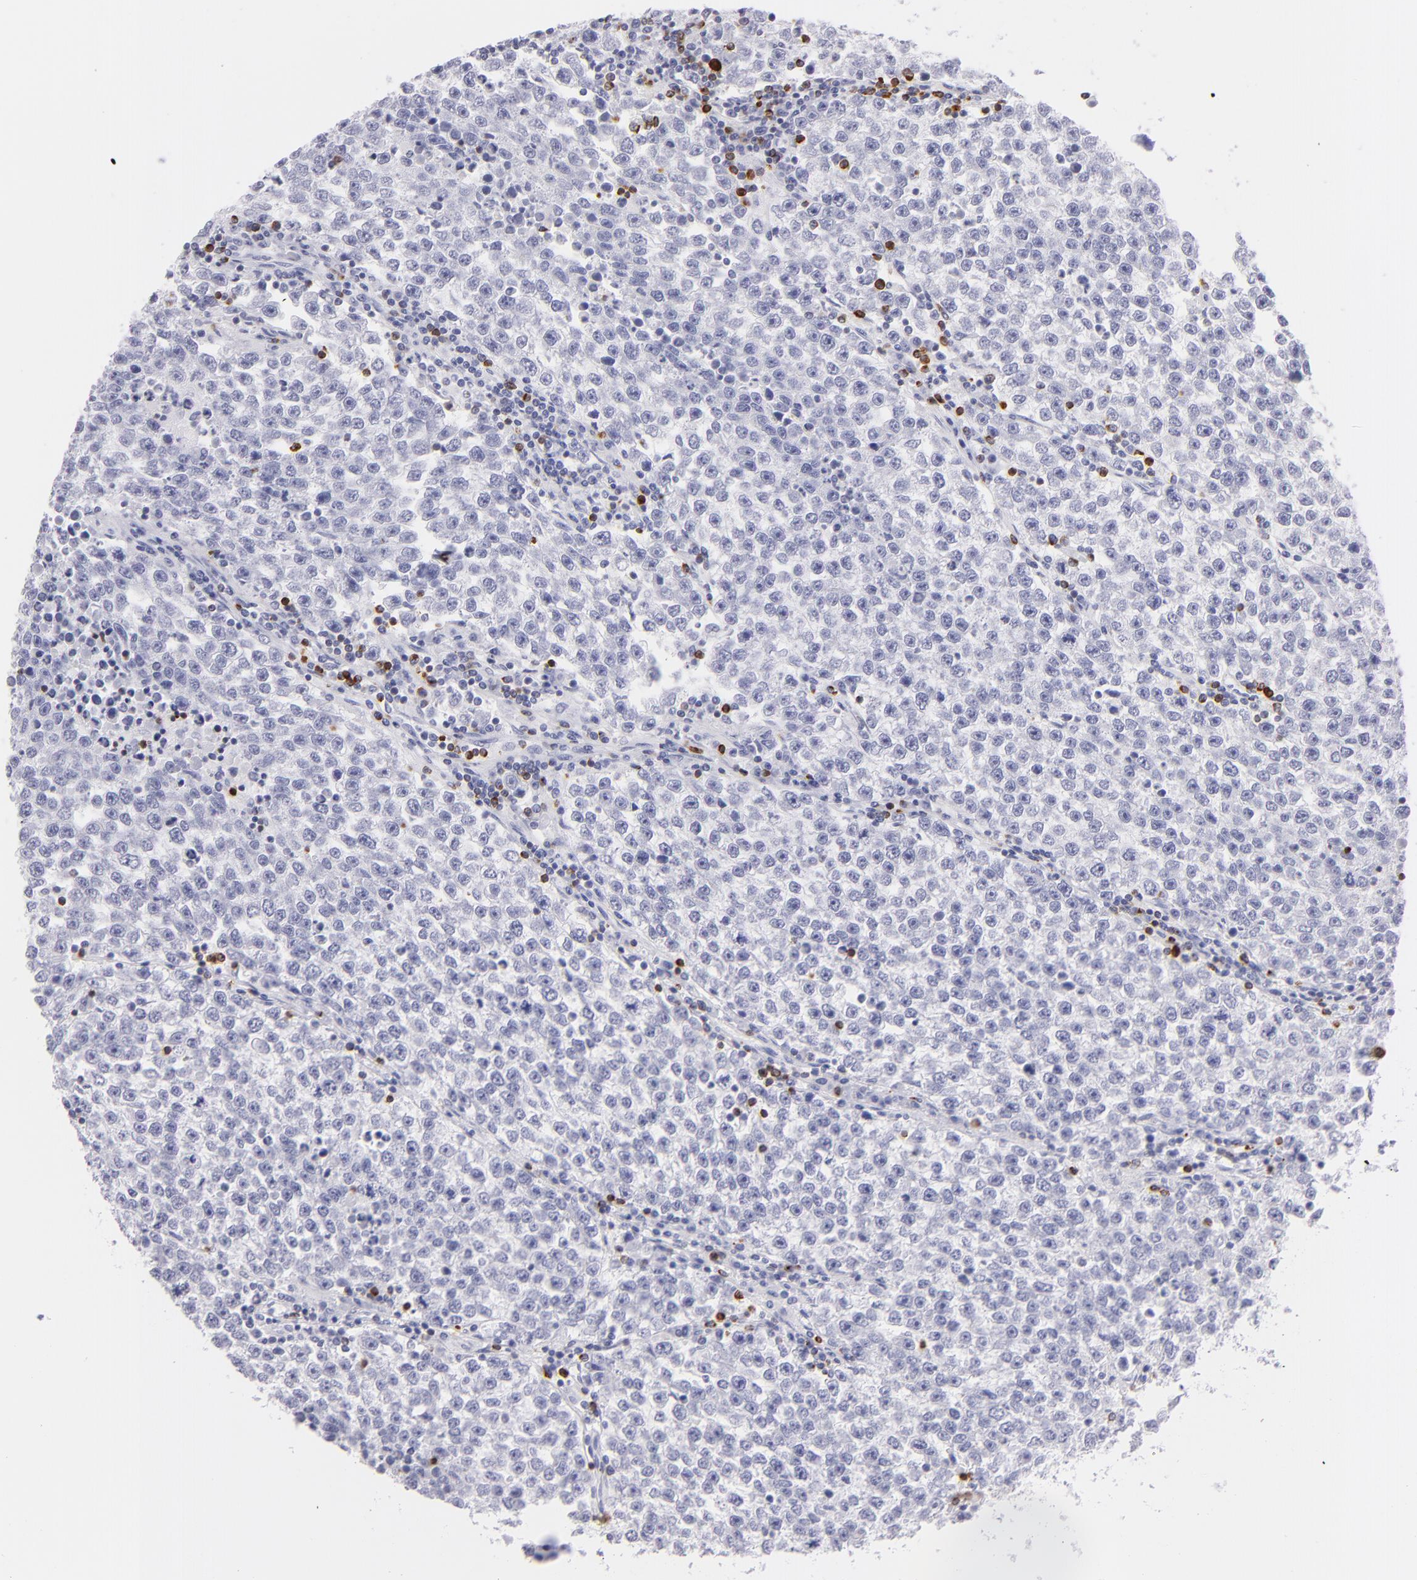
{"staining": {"intensity": "negative", "quantity": "none", "location": "none"}, "tissue": "testis cancer", "cell_type": "Tumor cells", "image_type": "cancer", "snomed": [{"axis": "morphology", "description": "Seminoma, NOS"}, {"axis": "topography", "description": "Testis"}], "caption": "The image demonstrates no significant staining in tumor cells of seminoma (testis).", "gene": "PRF1", "patient": {"sex": "male", "age": 36}}